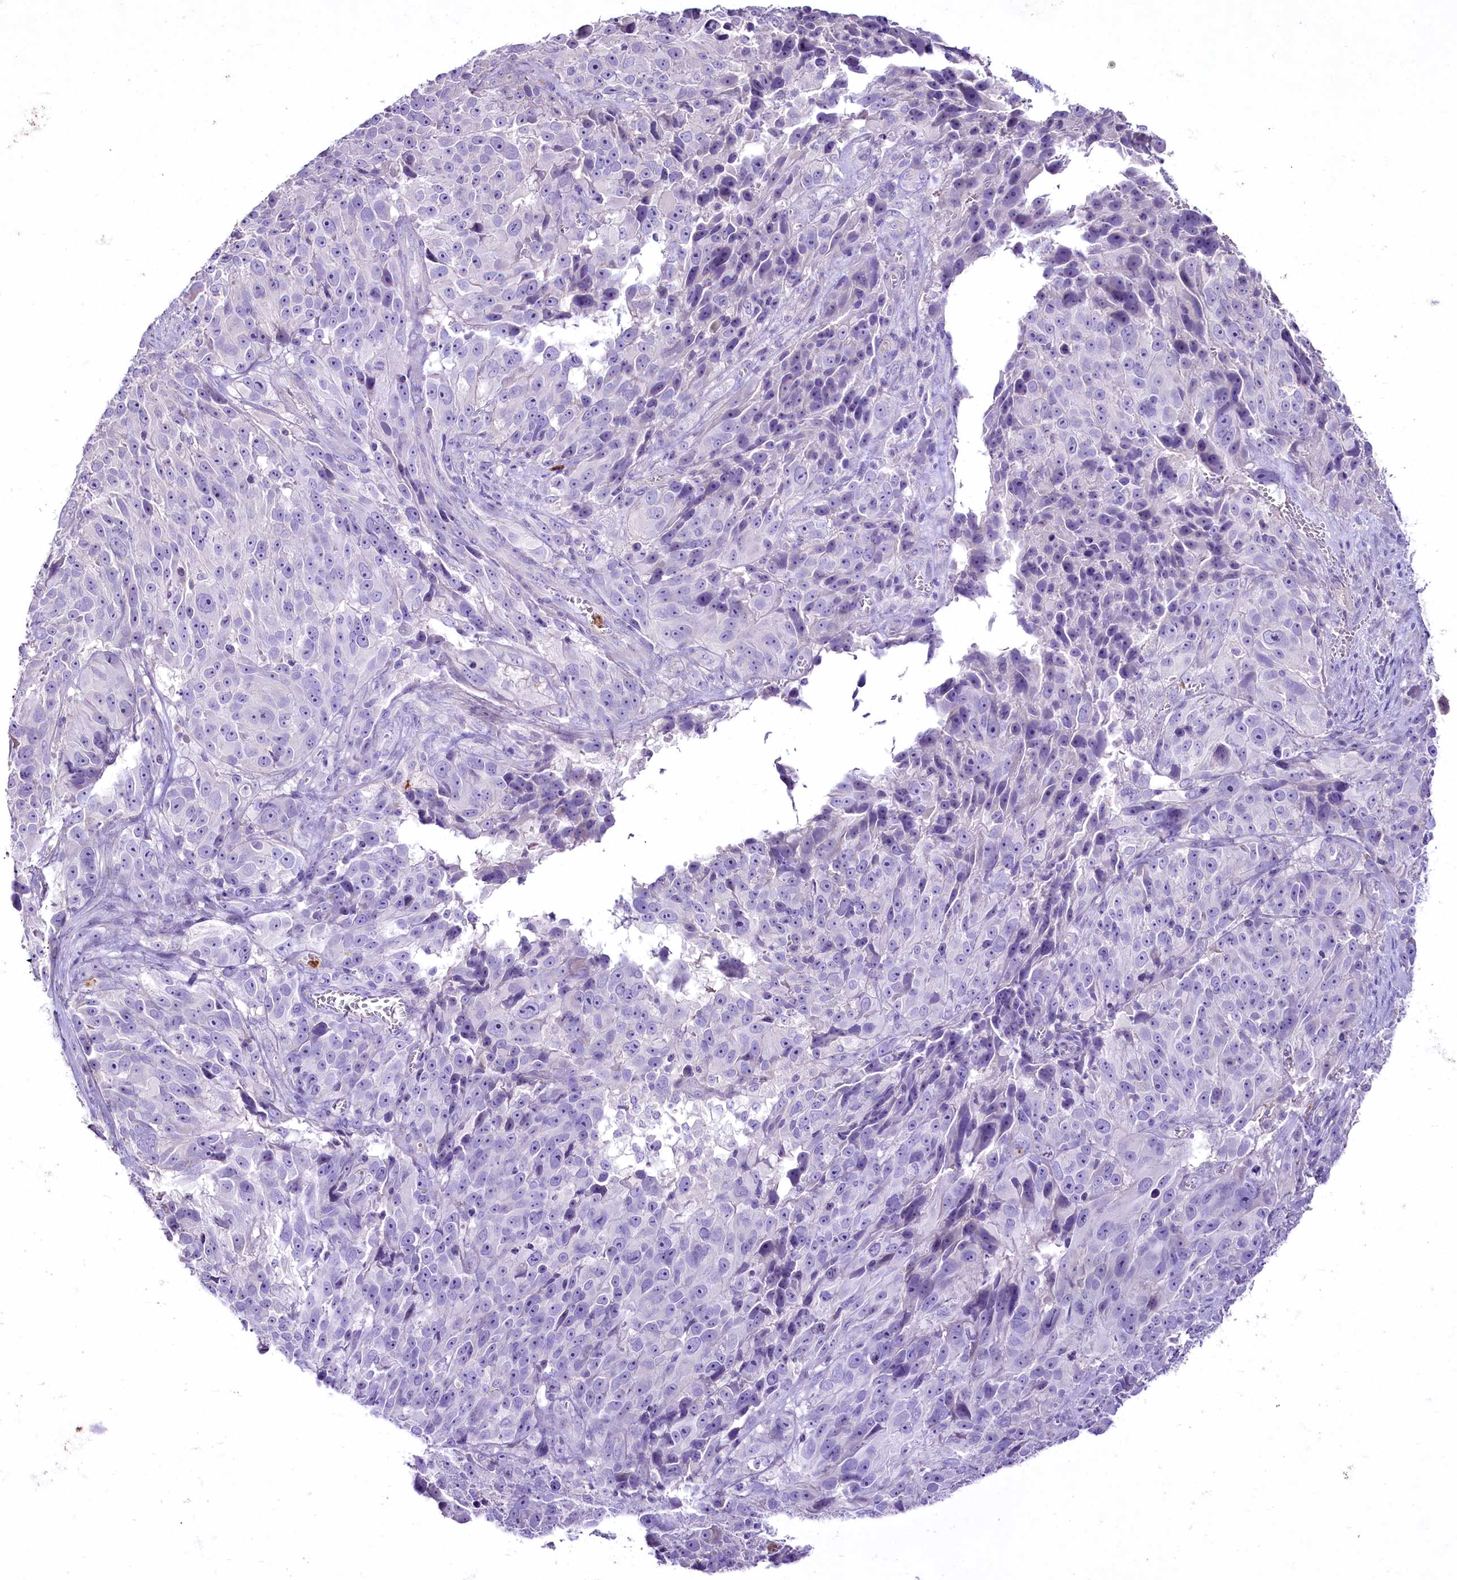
{"staining": {"intensity": "negative", "quantity": "none", "location": "none"}, "tissue": "melanoma", "cell_type": "Tumor cells", "image_type": "cancer", "snomed": [{"axis": "morphology", "description": "Malignant melanoma, NOS"}, {"axis": "topography", "description": "Skin"}], "caption": "This is a histopathology image of immunohistochemistry (IHC) staining of melanoma, which shows no positivity in tumor cells.", "gene": "FAM209B", "patient": {"sex": "male", "age": 84}}